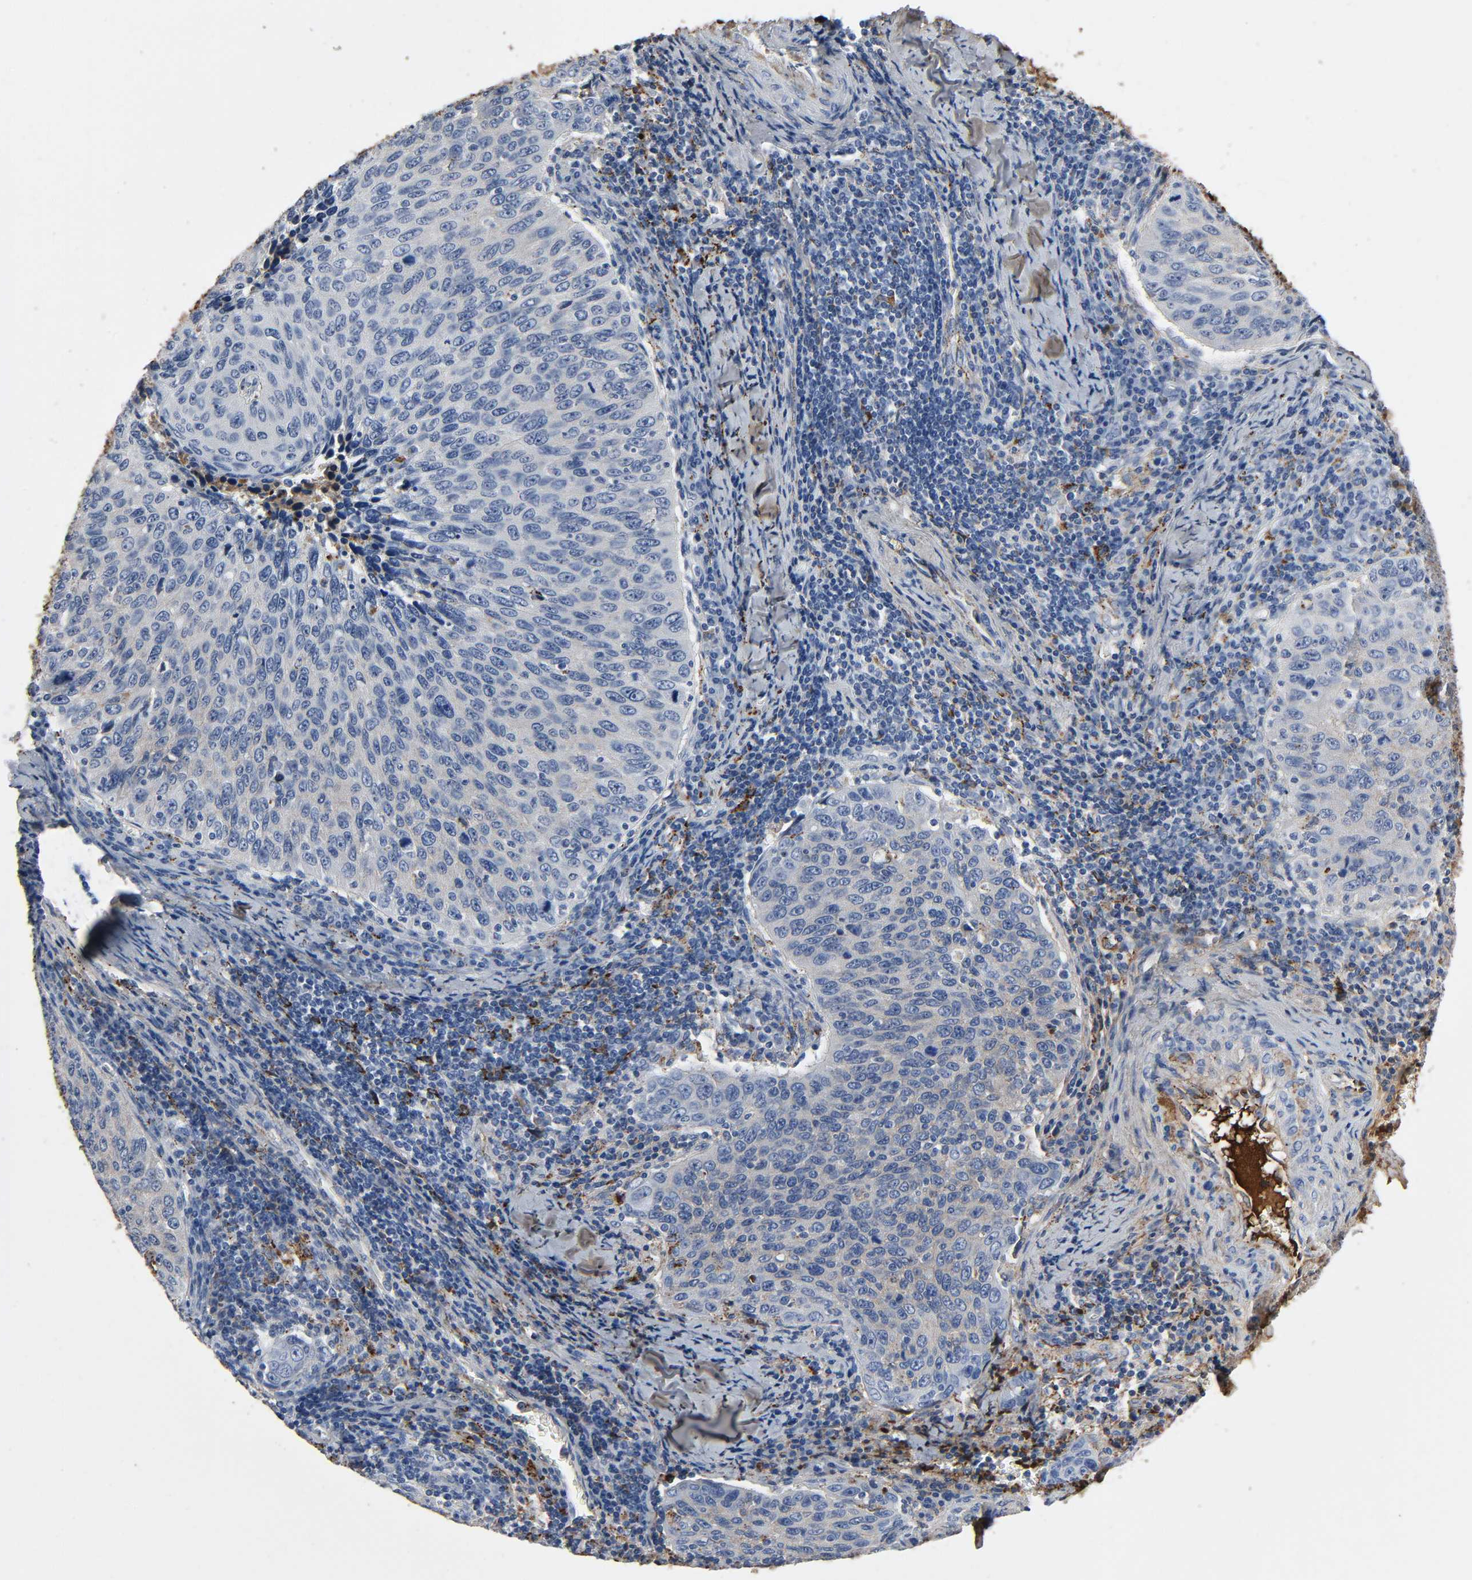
{"staining": {"intensity": "weak", "quantity": "<25%", "location": "cytoplasmic/membranous"}, "tissue": "cervical cancer", "cell_type": "Tumor cells", "image_type": "cancer", "snomed": [{"axis": "morphology", "description": "Squamous cell carcinoma, NOS"}, {"axis": "topography", "description": "Cervix"}], "caption": "Tumor cells are negative for protein expression in human cervical squamous cell carcinoma.", "gene": "C3", "patient": {"sex": "female", "age": 53}}